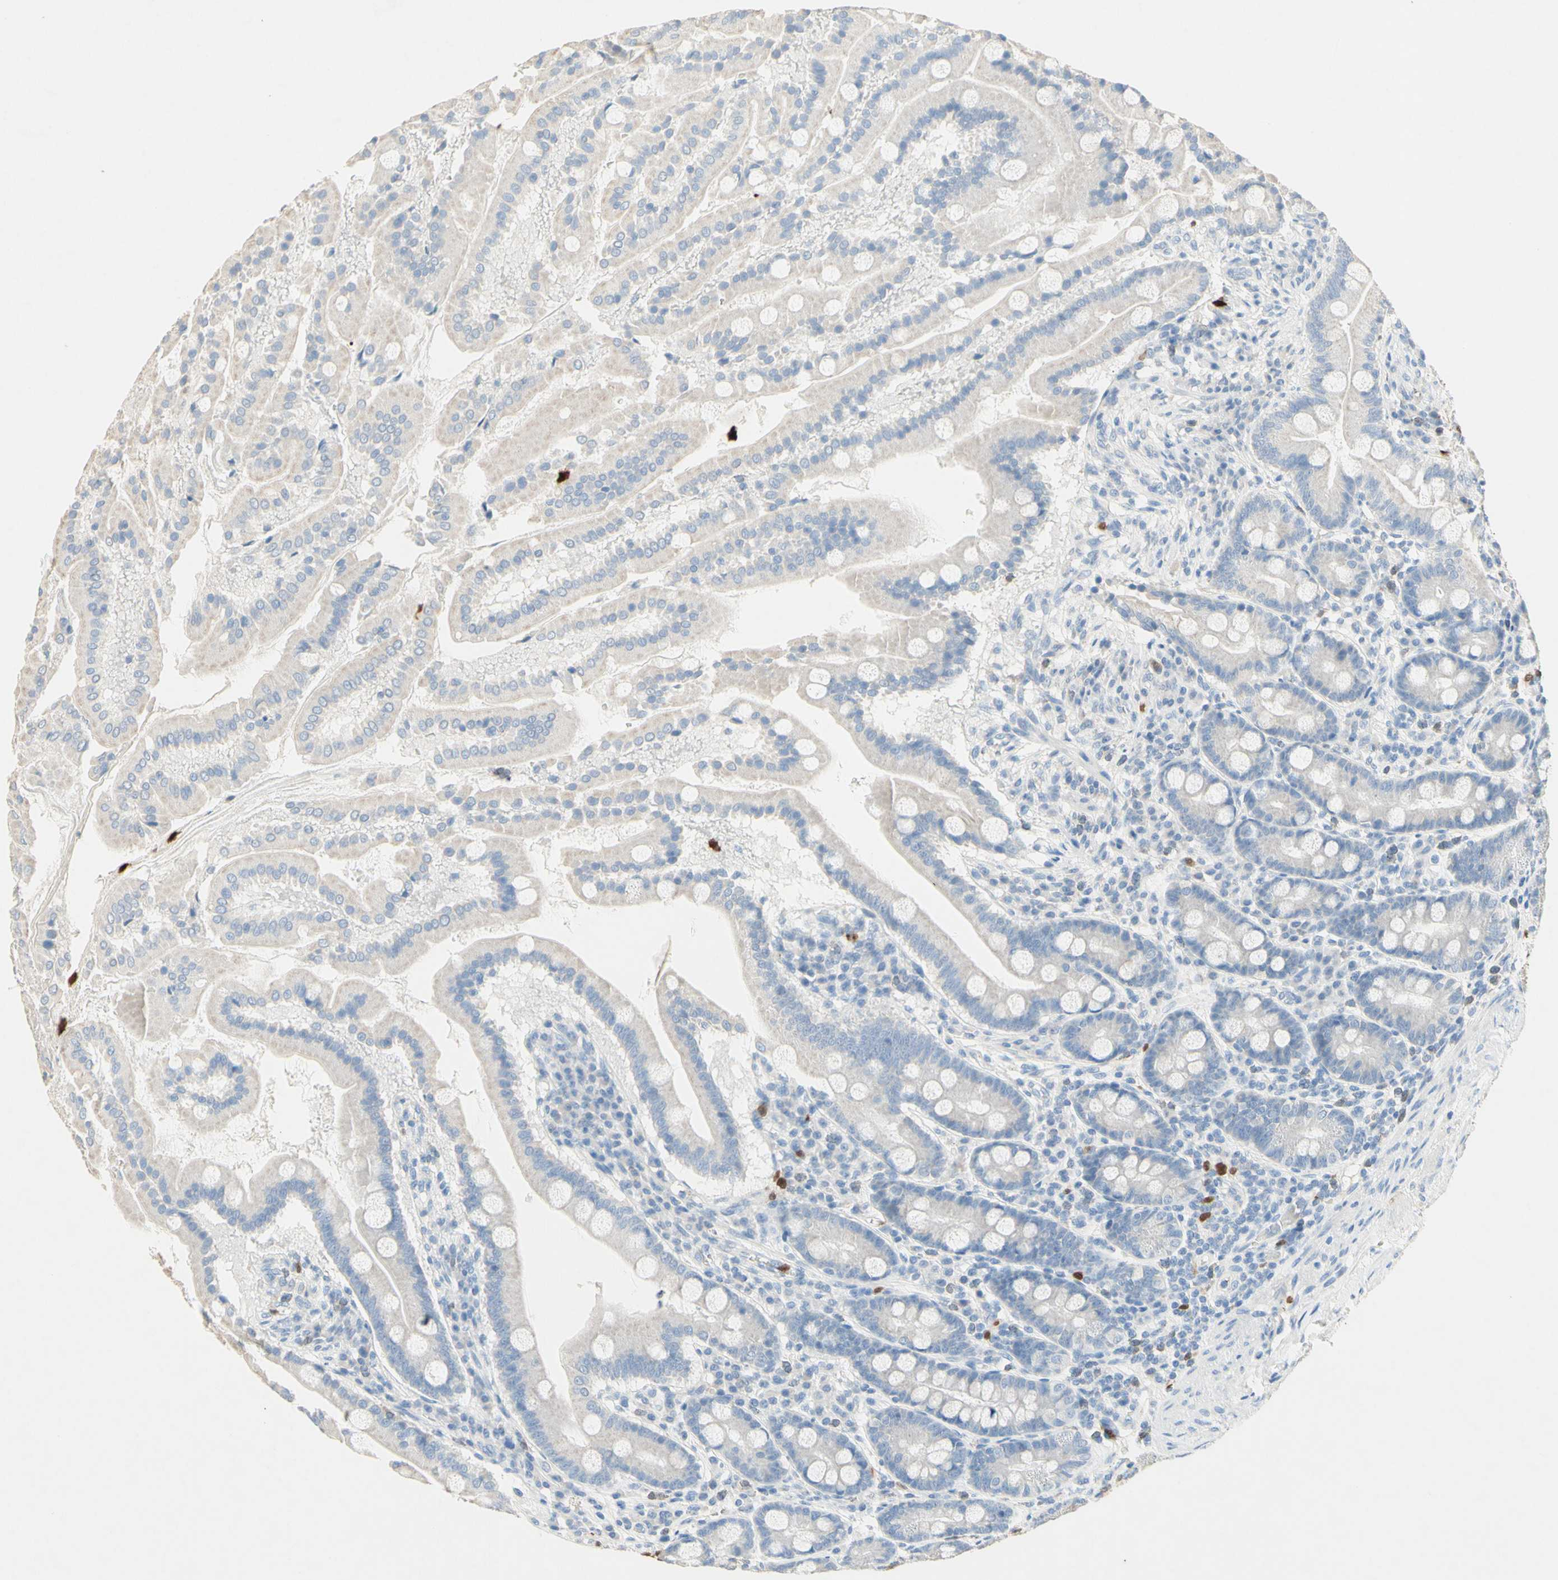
{"staining": {"intensity": "negative", "quantity": "none", "location": "none"}, "tissue": "duodenum", "cell_type": "Glandular cells", "image_type": "normal", "snomed": [{"axis": "morphology", "description": "Normal tissue, NOS"}, {"axis": "topography", "description": "Duodenum"}], "caption": "This is an immunohistochemistry micrograph of benign human duodenum. There is no positivity in glandular cells.", "gene": "NFKBIZ", "patient": {"sex": "male", "age": 50}}